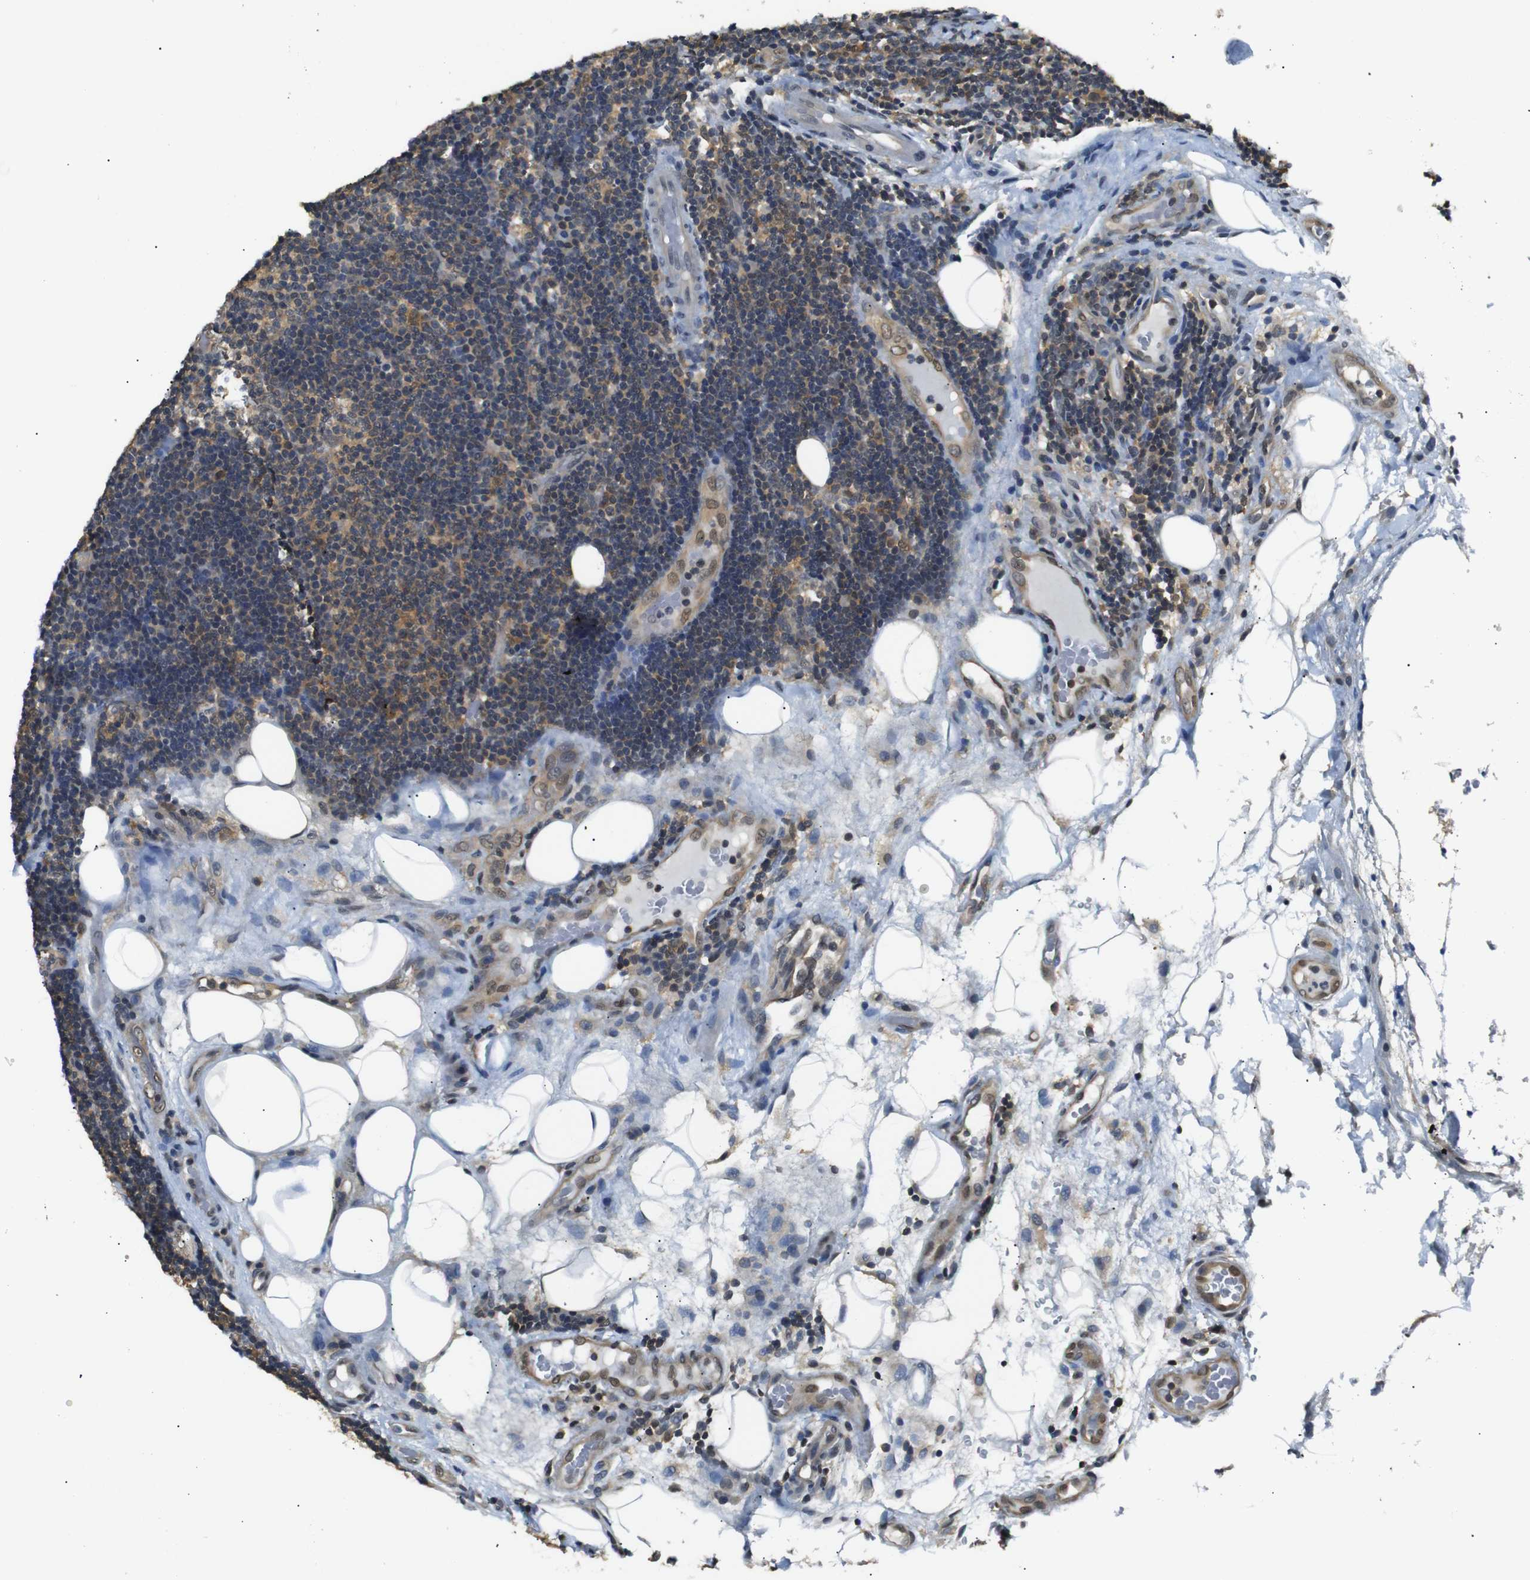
{"staining": {"intensity": "moderate", "quantity": ">75%", "location": "cytoplasmic/membranous,nuclear"}, "tissue": "lymphoma", "cell_type": "Tumor cells", "image_type": "cancer", "snomed": [{"axis": "morphology", "description": "Malignant lymphoma, non-Hodgkin's type, Low grade"}, {"axis": "topography", "description": "Lymph node"}], "caption": "Tumor cells reveal medium levels of moderate cytoplasmic/membranous and nuclear positivity in about >75% of cells in human lymphoma.", "gene": "UBXN1", "patient": {"sex": "male", "age": 83}}